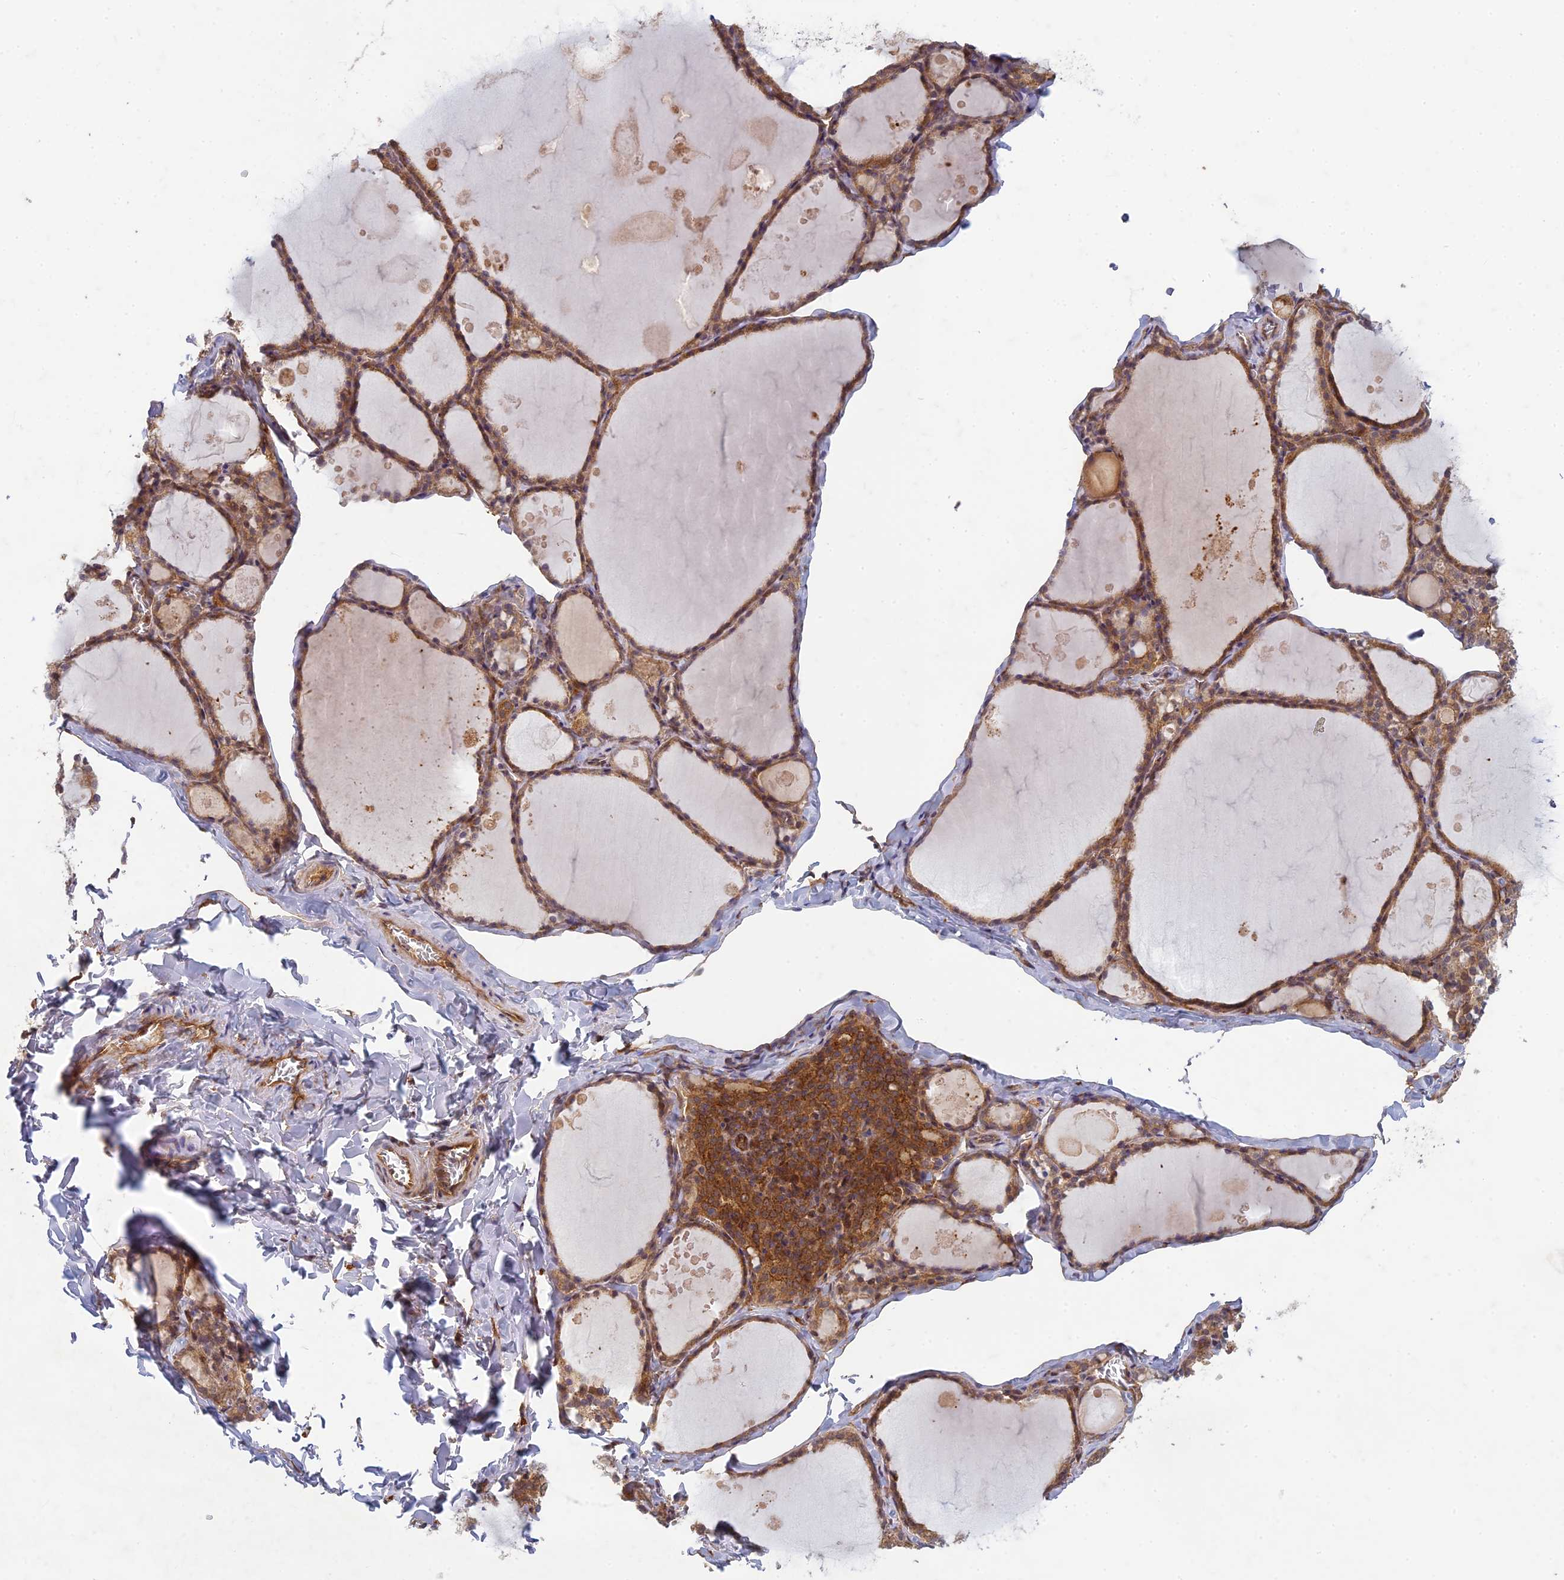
{"staining": {"intensity": "moderate", "quantity": ">75%", "location": "cytoplasmic/membranous"}, "tissue": "thyroid gland", "cell_type": "Glandular cells", "image_type": "normal", "snomed": [{"axis": "morphology", "description": "Normal tissue, NOS"}, {"axis": "topography", "description": "Thyroid gland"}], "caption": "A micrograph of thyroid gland stained for a protein demonstrates moderate cytoplasmic/membranous brown staining in glandular cells. The staining was performed using DAB, with brown indicating positive protein expression. Nuclei are stained blue with hematoxylin.", "gene": "TCF25", "patient": {"sex": "male", "age": 56}}